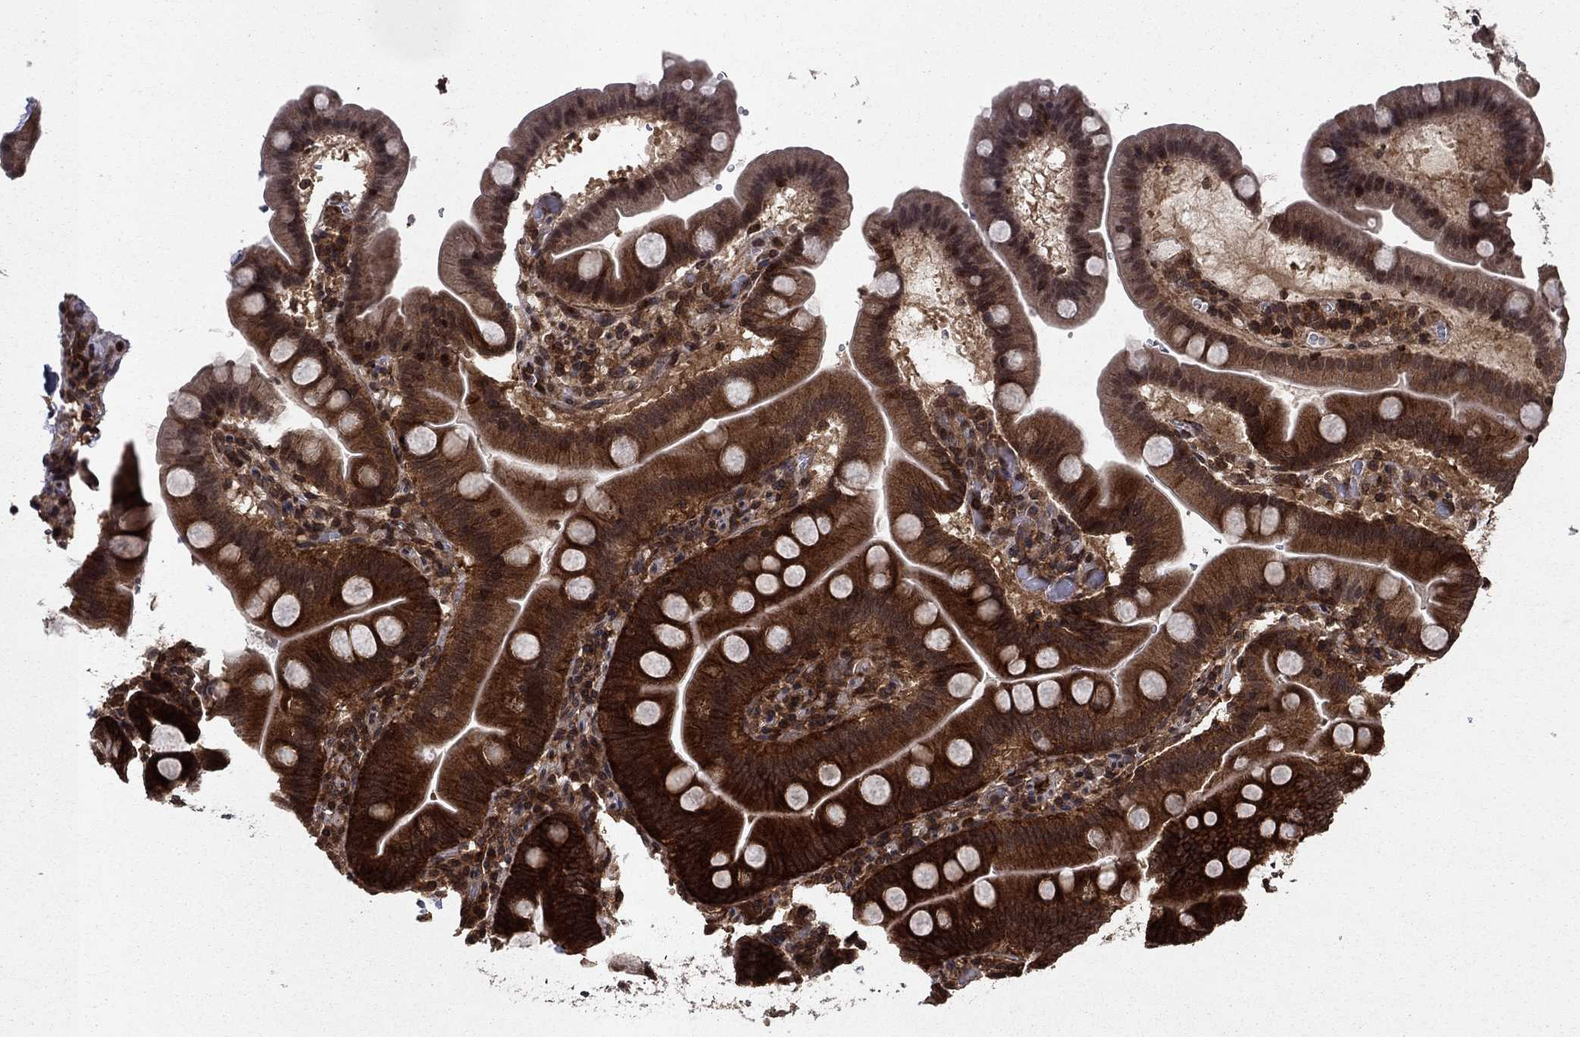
{"staining": {"intensity": "strong", "quantity": ">75%", "location": "cytoplasmic/membranous"}, "tissue": "duodenum", "cell_type": "Glandular cells", "image_type": "normal", "snomed": [{"axis": "morphology", "description": "Normal tissue, NOS"}, {"axis": "topography", "description": "Duodenum"}], "caption": "Immunohistochemistry (IHC) histopathology image of unremarkable duodenum: human duodenum stained using IHC demonstrates high levels of strong protein expression localized specifically in the cytoplasmic/membranous of glandular cells, appearing as a cytoplasmic/membranous brown color.", "gene": "SSX2IP", "patient": {"sex": "male", "age": 59}}